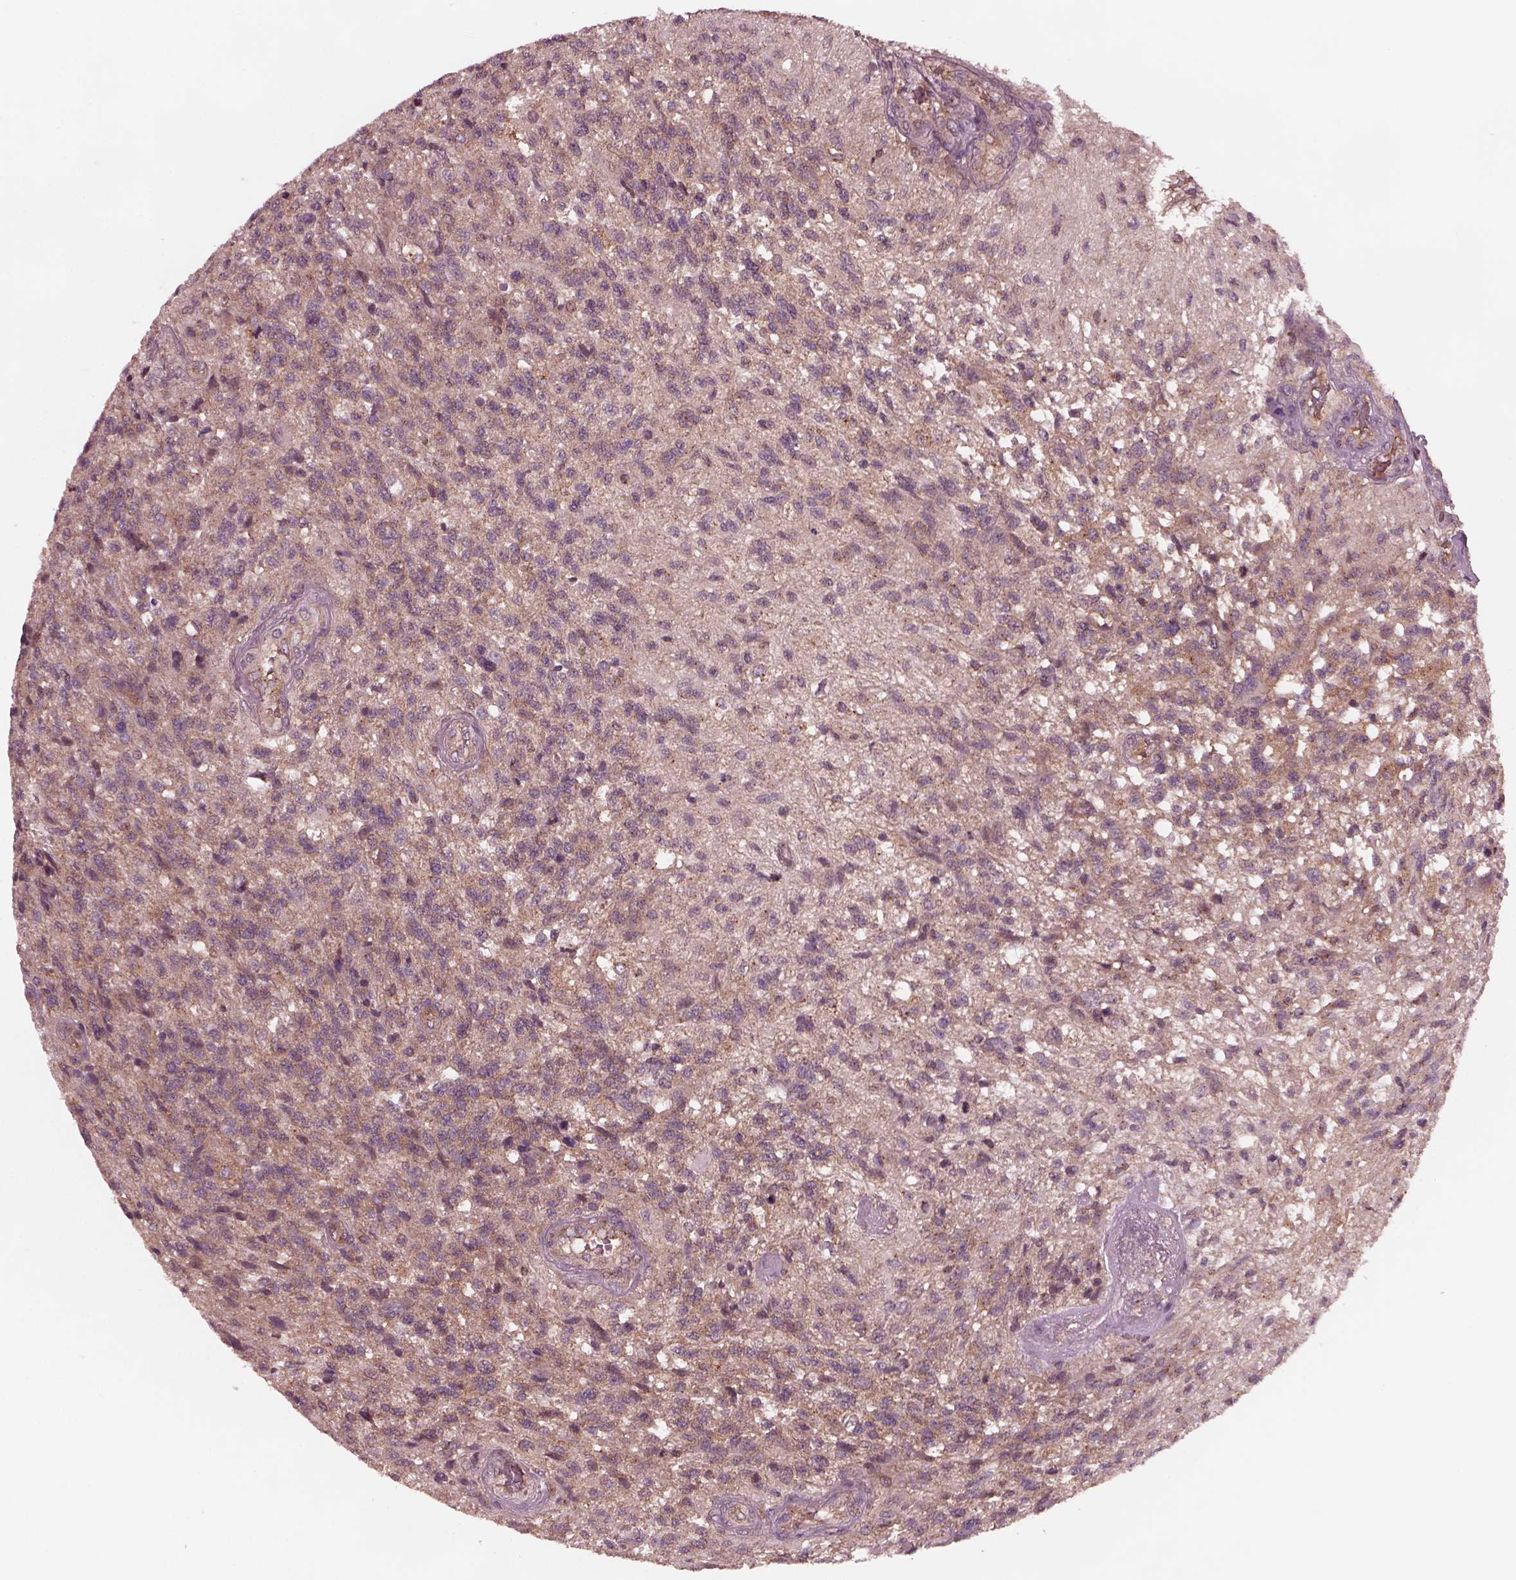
{"staining": {"intensity": "moderate", "quantity": ">75%", "location": "cytoplasmic/membranous"}, "tissue": "glioma", "cell_type": "Tumor cells", "image_type": "cancer", "snomed": [{"axis": "morphology", "description": "Glioma, malignant, High grade"}, {"axis": "topography", "description": "Brain"}], "caption": "An image of human glioma stained for a protein exhibits moderate cytoplasmic/membranous brown staining in tumor cells.", "gene": "TUBG1", "patient": {"sex": "male", "age": 56}}